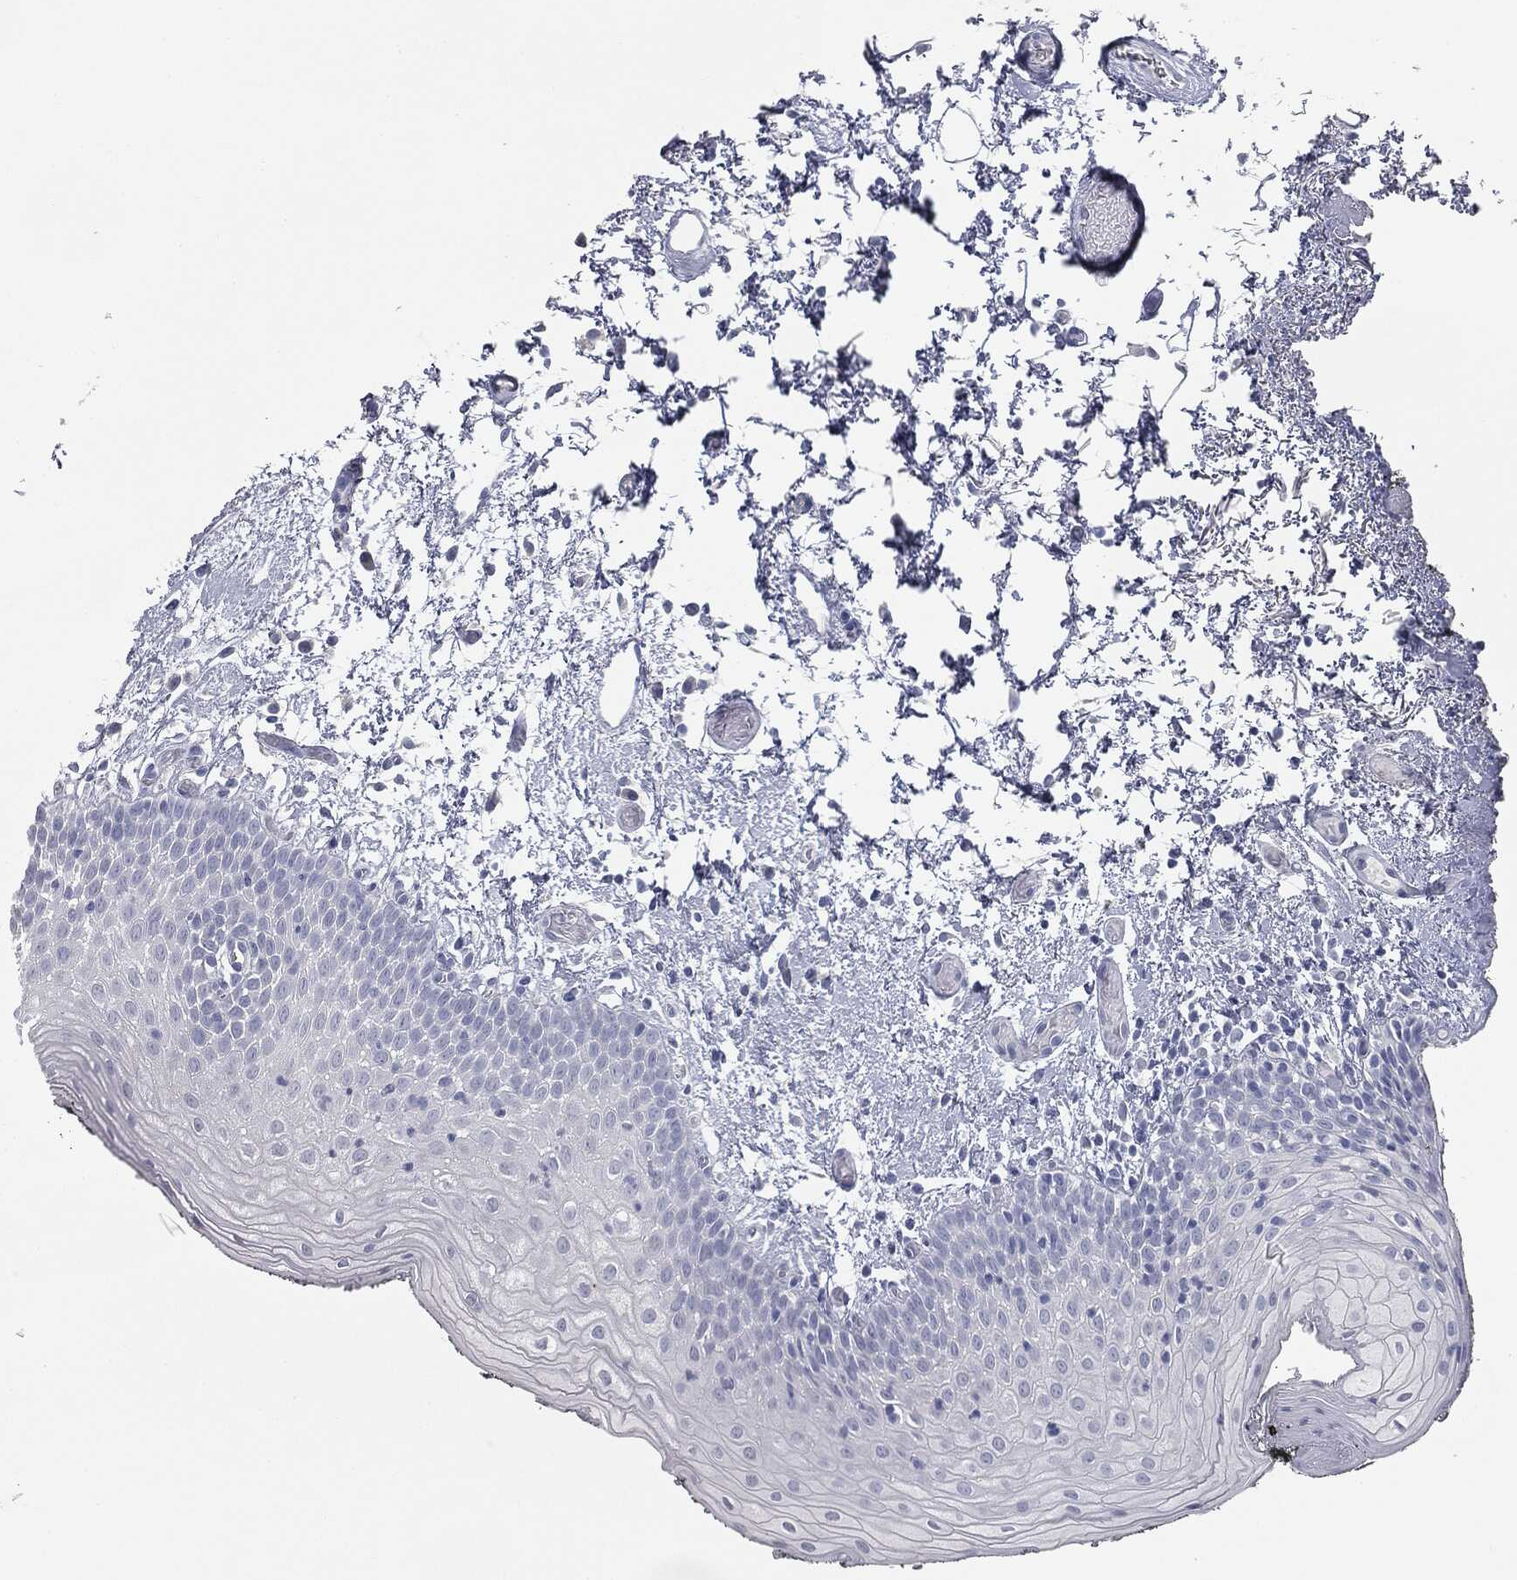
{"staining": {"intensity": "negative", "quantity": "none", "location": "none"}, "tissue": "oral mucosa", "cell_type": "Squamous epithelial cells", "image_type": "normal", "snomed": [{"axis": "morphology", "description": "Normal tissue, NOS"}, {"axis": "morphology", "description": "Squamous cell carcinoma, NOS"}, {"axis": "topography", "description": "Oral tissue"}, {"axis": "topography", "description": "Tounge, NOS"}, {"axis": "topography", "description": "Head-Neck"}], "caption": "Immunohistochemistry (IHC) histopathology image of unremarkable human oral mucosa stained for a protein (brown), which shows no positivity in squamous epithelial cells. (IHC, brightfield microscopy, high magnification).", "gene": "MUC5AC", "patient": {"sex": "female", "age": 80}}